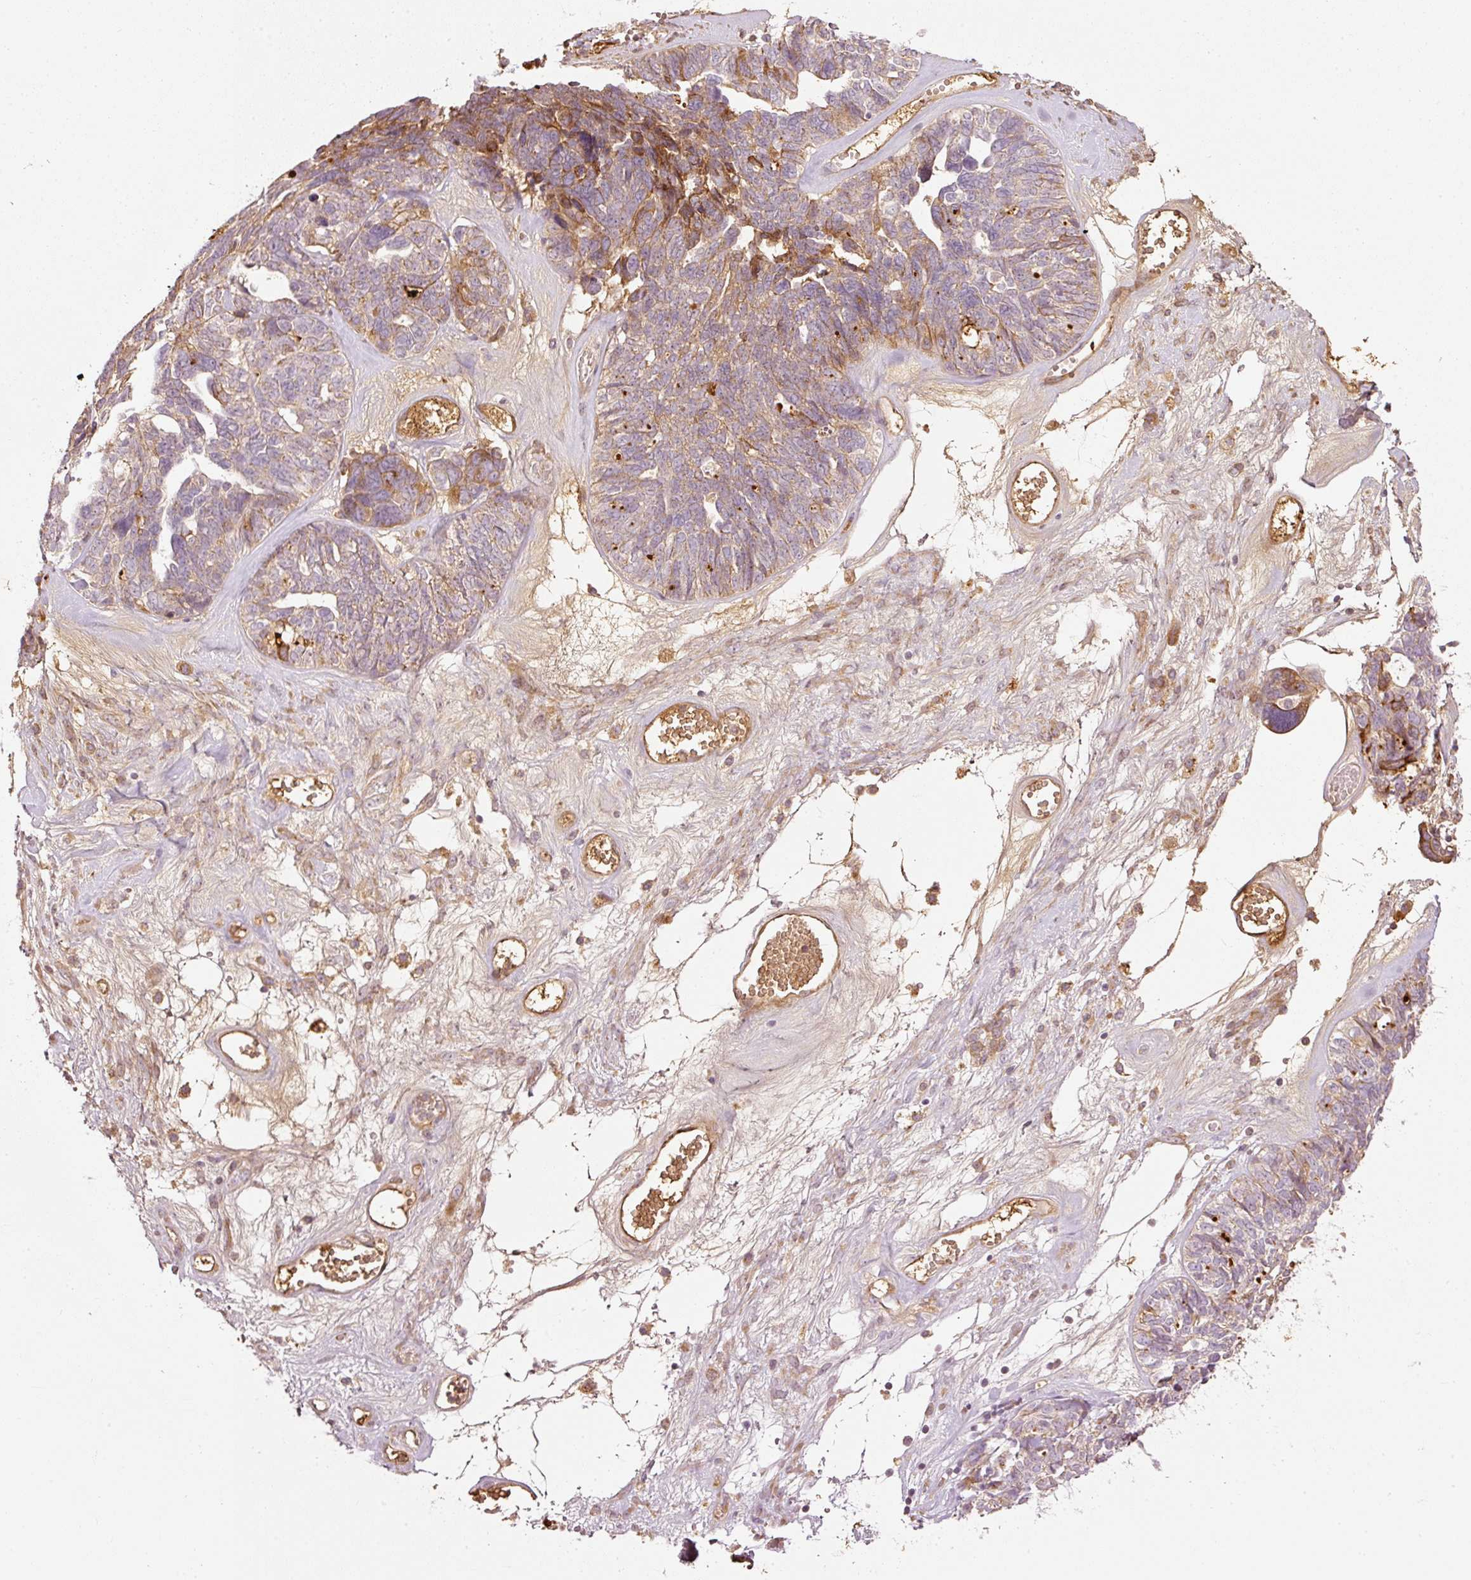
{"staining": {"intensity": "moderate", "quantity": "25%-75%", "location": "cytoplasmic/membranous"}, "tissue": "ovarian cancer", "cell_type": "Tumor cells", "image_type": "cancer", "snomed": [{"axis": "morphology", "description": "Cystadenocarcinoma, serous, NOS"}, {"axis": "topography", "description": "Ovary"}], "caption": "Immunohistochemical staining of serous cystadenocarcinoma (ovarian) displays medium levels of moderate cytoplasmic/membranous staining in approximately 25%-75% of tumor cells.", "gene": "SERPING1", "patient": {"sex": "female", "age": 79}}